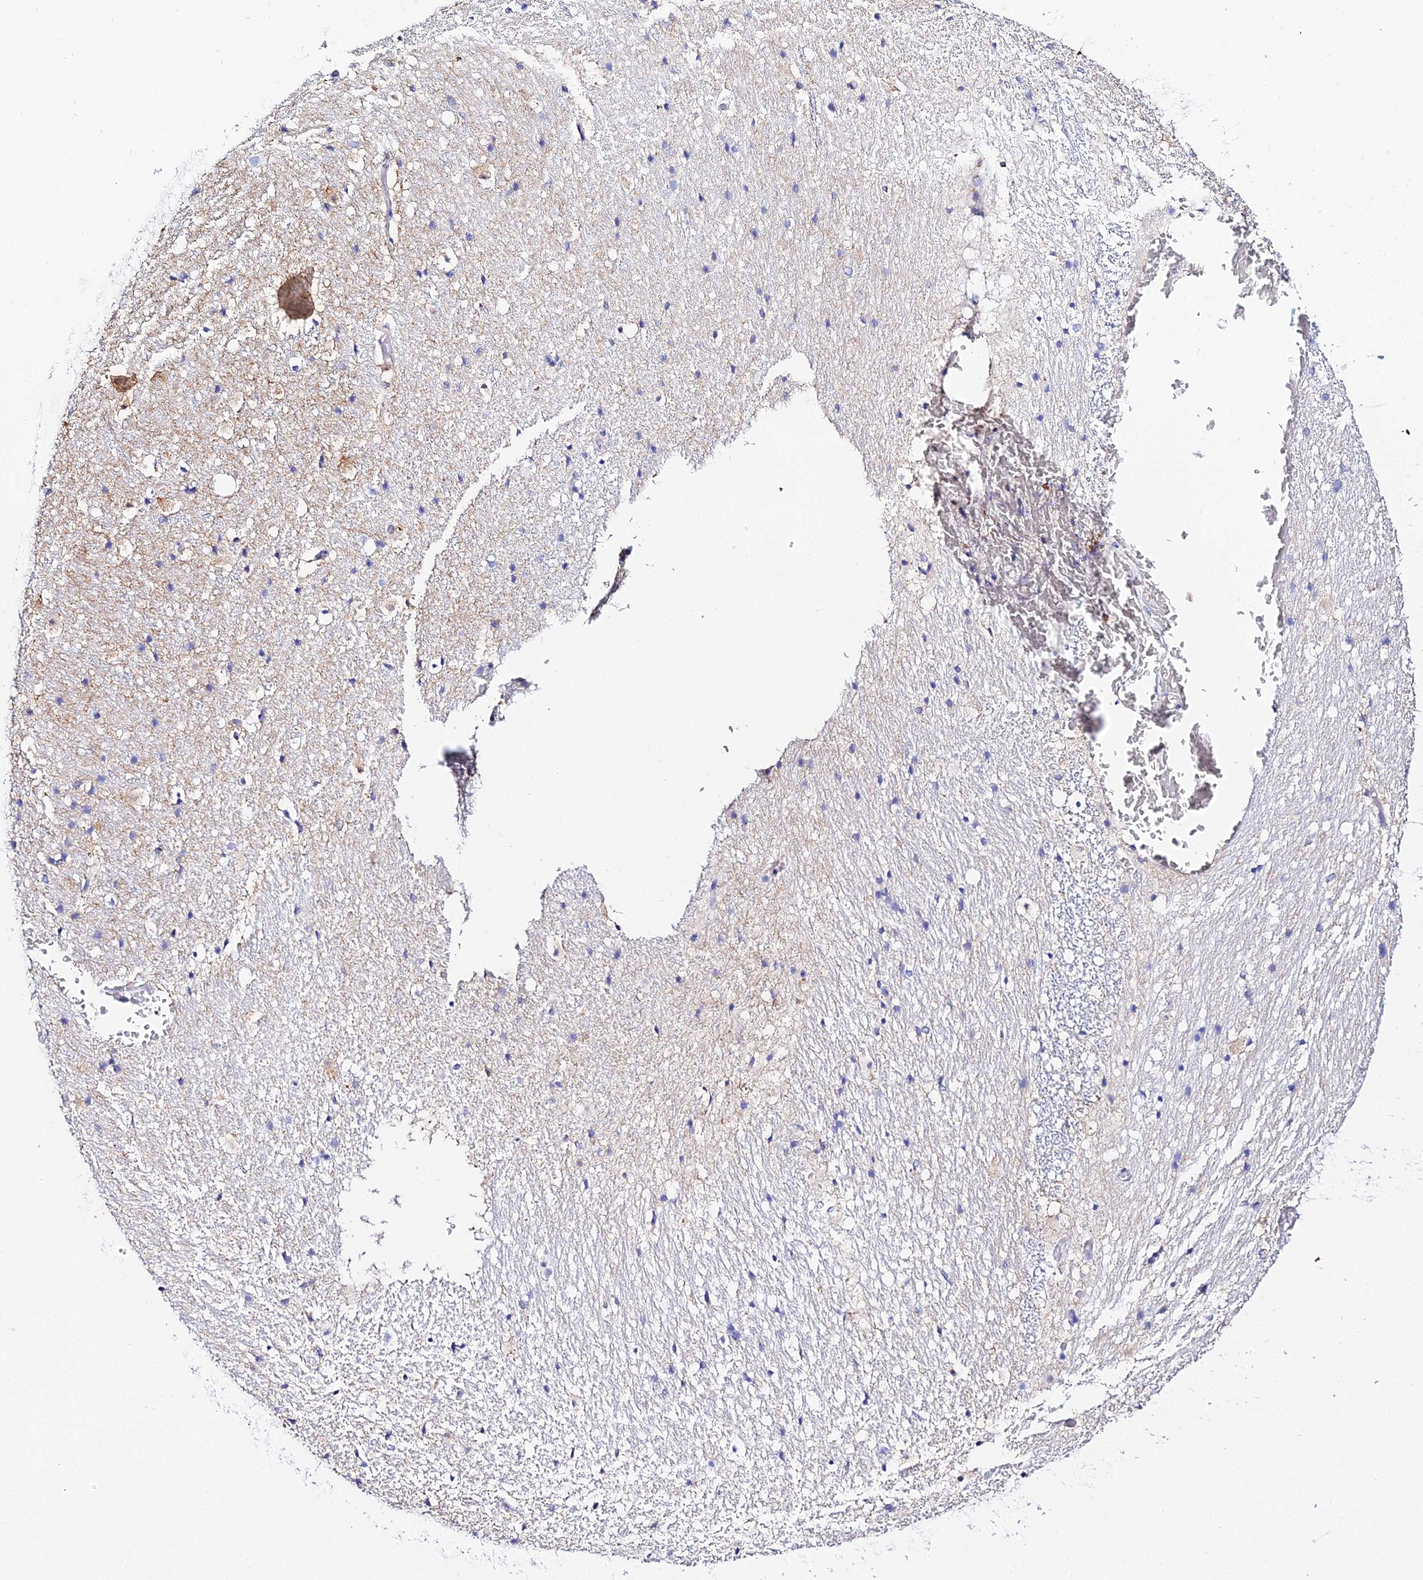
{"staining": {"intensity": "moderate", "quantity": "<25%", "location": "cytoplasmic/membranous,nuclear"}, "tissue": "hippocampus", "cell_type": "Glial cells", "image_type": "normal", "snomed": [{"axis": "morphology", "description": "Normal tissue, NOS"}, {"axis": "topography", "description": "Hippocampus"}], "caption": "Immunohistochemical staining of benign hippocampus shows <25% levels of moderate cytoplasmic/membranous,nuclear protein staining in about <25% of glial cells.", "gene": "S100A16", "patient": {"sex": "female", "age": 52}}